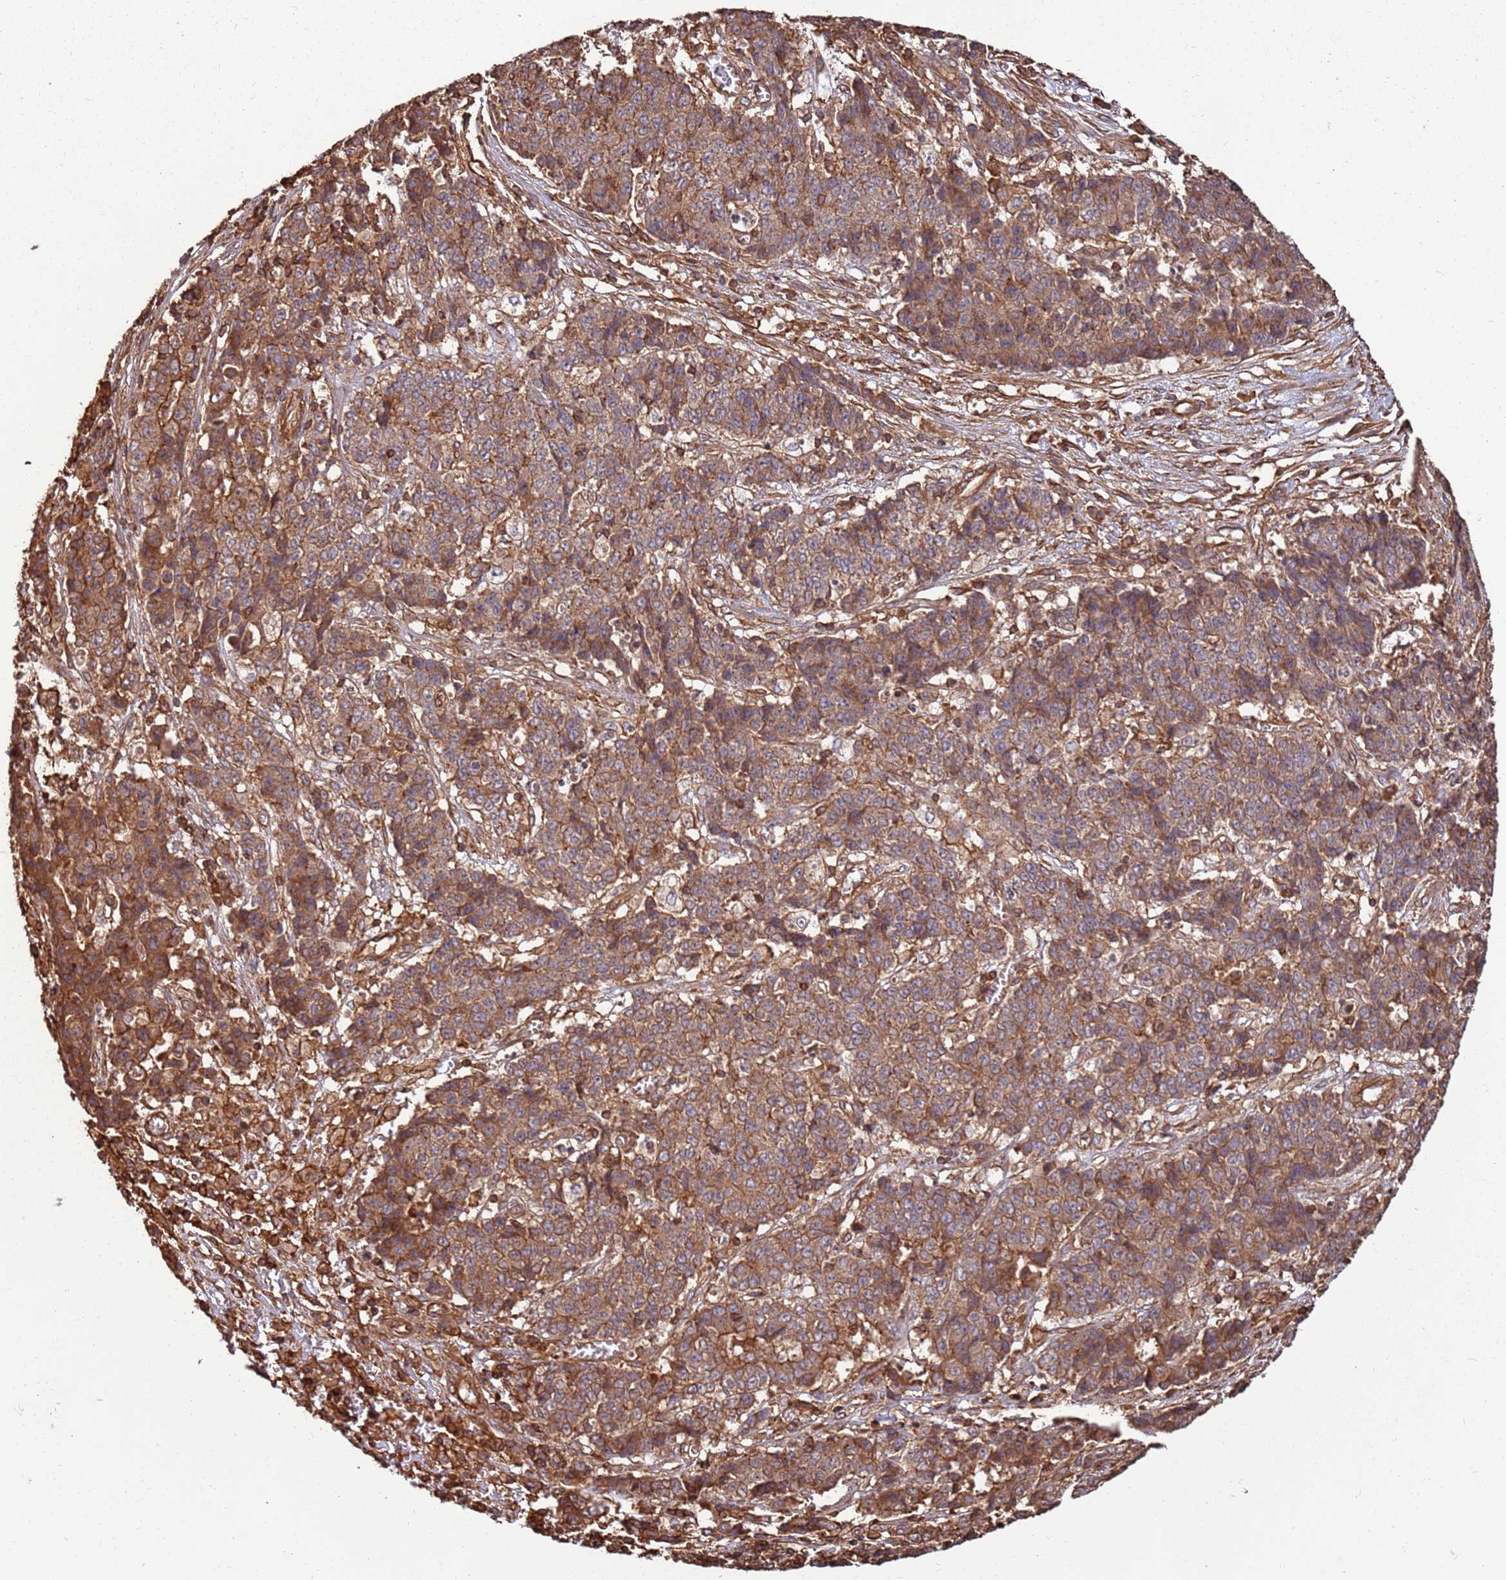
{"staining": {"intensity": "moderate", "quantity": ">75%", "location": "cytoplasmic/membranous"}, "tissue": "ovarian cancer", "cell_type": "Tumor cells", "image_type": "cancer", "snomed": [{"axis": "morphology", "description": "Carcinoma, endometroid"}, {"axis": "topography", "description": "Ovary"}], "caption": "A brown stain highlights moderate cytoplasmic/membranous expression of a protein in endometroid carcinoma (ovarian) tumor cells.", "gene": "ACVR2A", "patient": {"sex": "female", "age": 42}}